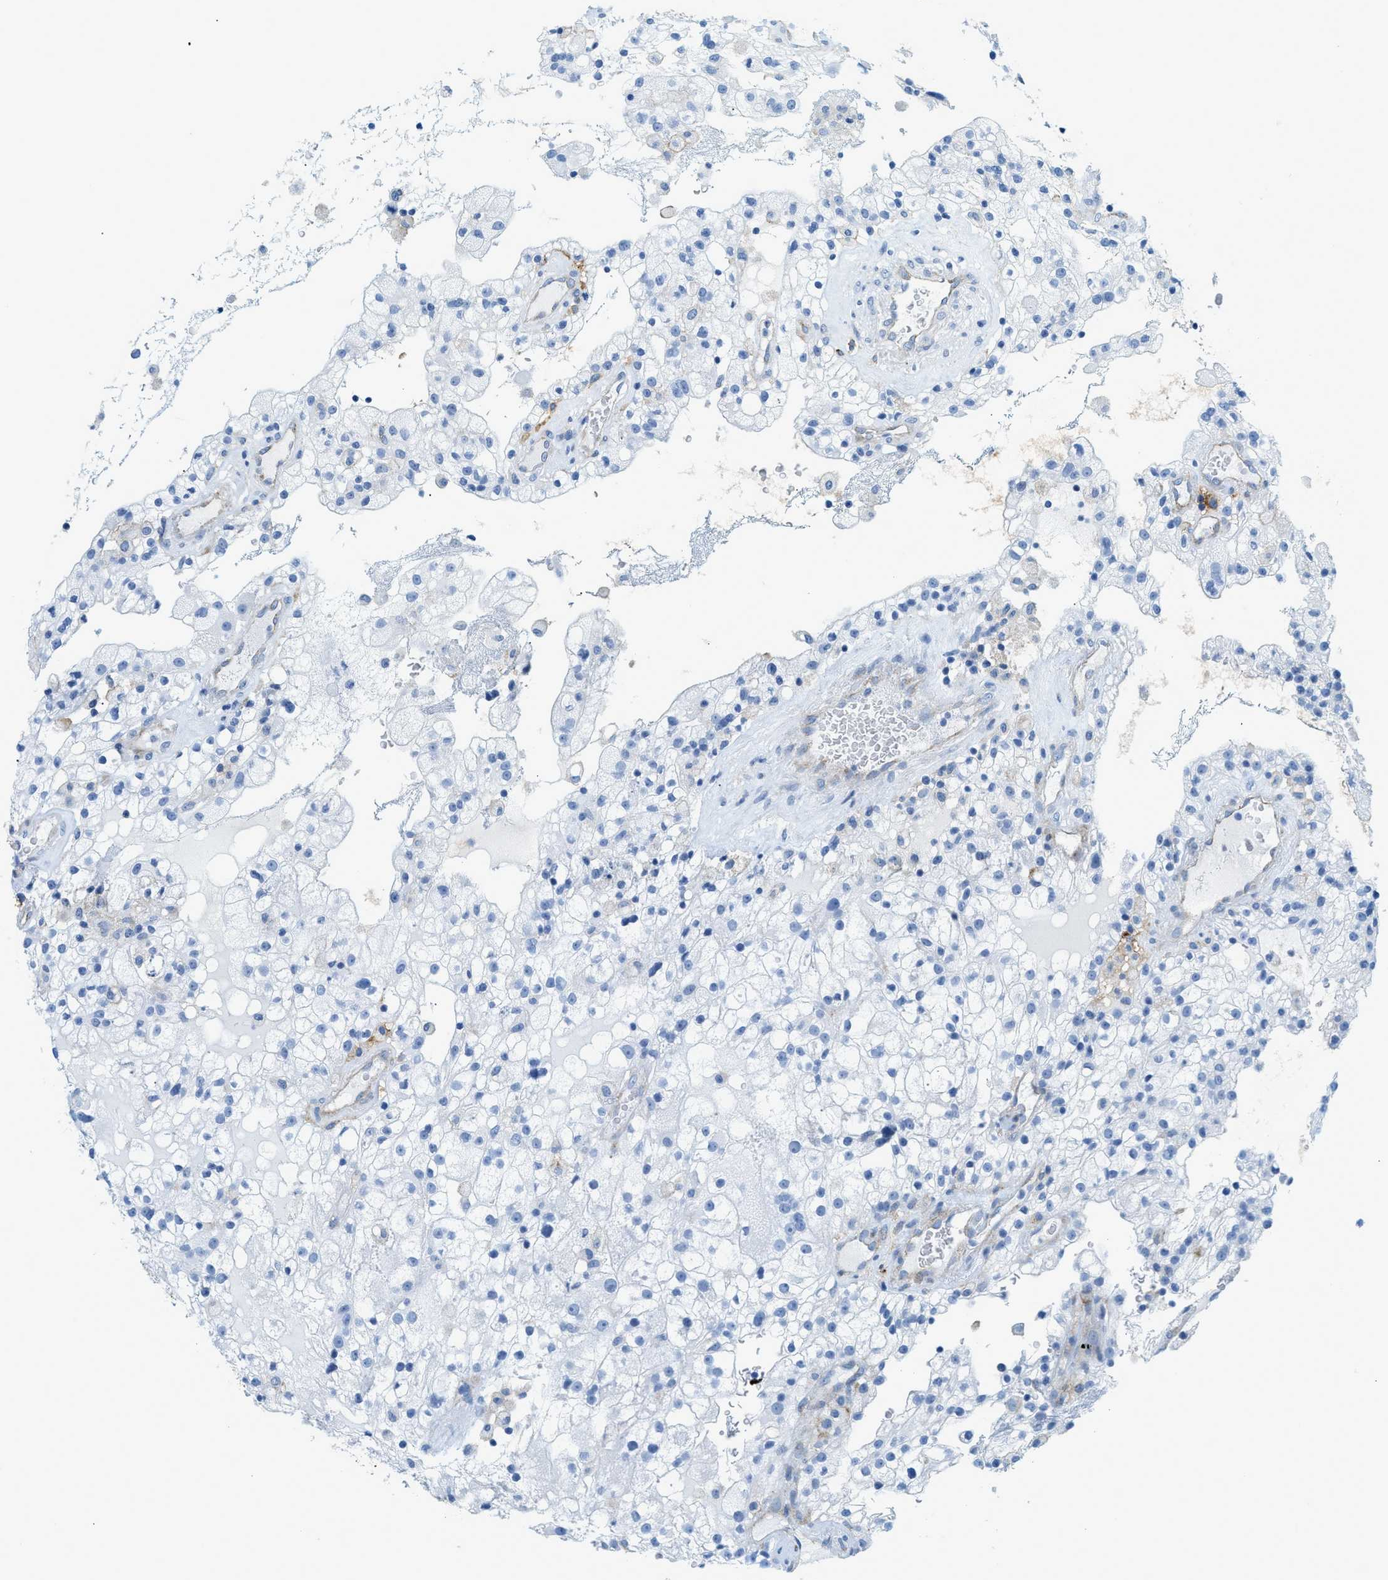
{"staining": {"intensity": "negative", "quantity": "none", "location": "none"}, "tissue": "renal cancer", "cell_type": "Tumor cells", "image_type": "cancer", "snomed": [{"axis": "morphology", "description": "Adenocarcinoma, NOS"}, {"axis": "topography", "description": "Kidney"}], "caption": "IHC of human adenocarcinoma (renal) exhibits no positivity in tumor cells.", "gene": "TPSAB1", "patient": {"sex": "female", "age": 52}}